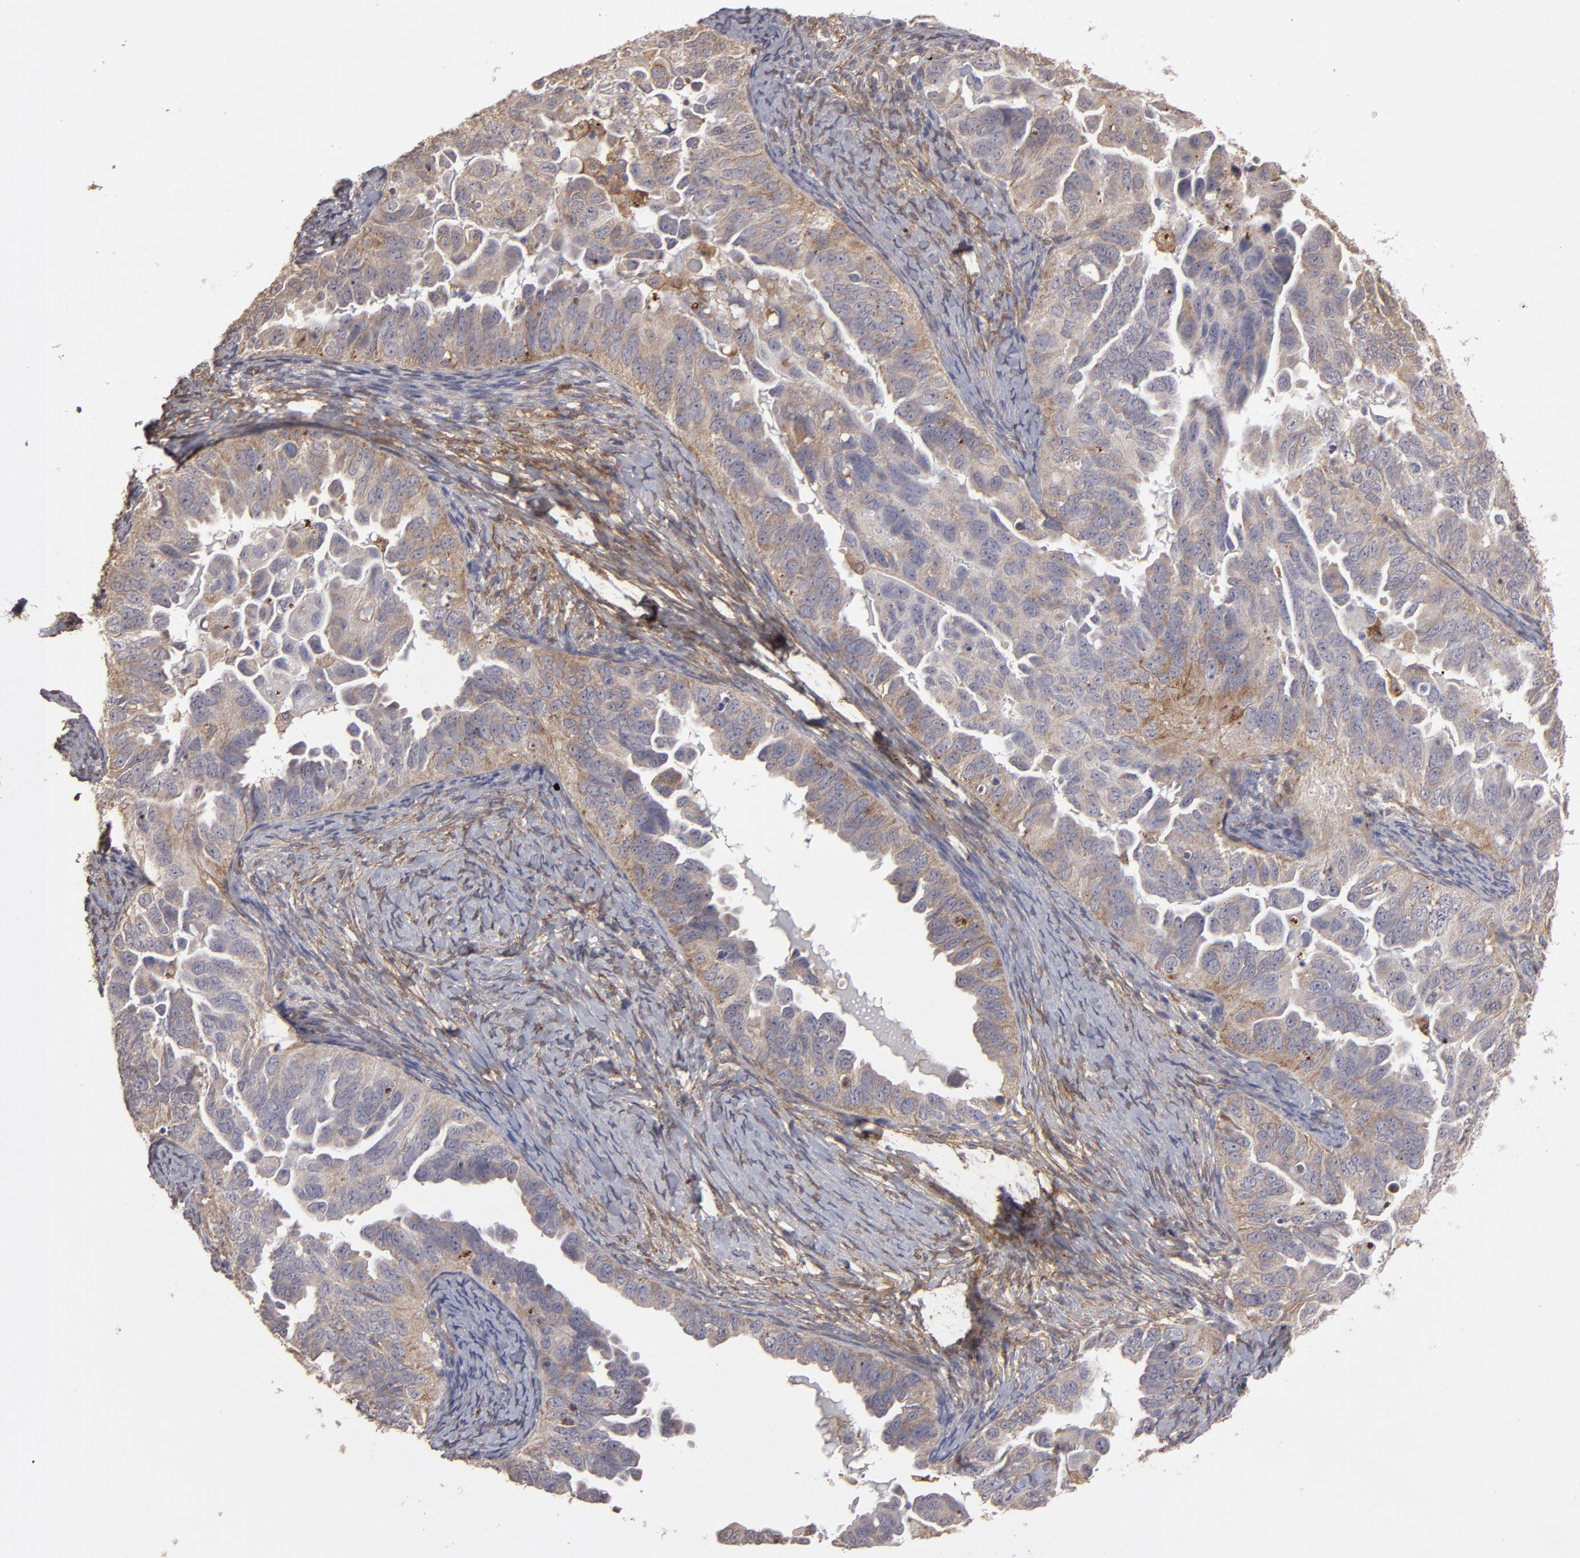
{"staining": {"intensity": "moderate", "quantity": "25%-75%", "location": "cytoplasmic/membranous"}, "tissue": "ovarian cancer", "cell_type": "Tumor cells", "image_type": "cancer", "snomed": [{"axis": "morphology", "description": "Cystadenocarcinoma, serous, NOS"}, {"axis": "topography", "description": "Ovary"}], "caption": "This is an image of IHC staining of ovarian cancer, which shows moderate positivity in the cytoplasmic/membranous of tumor cells.", "gene": "ITGB5", "patient": {"sex": "female", "age": 82}}